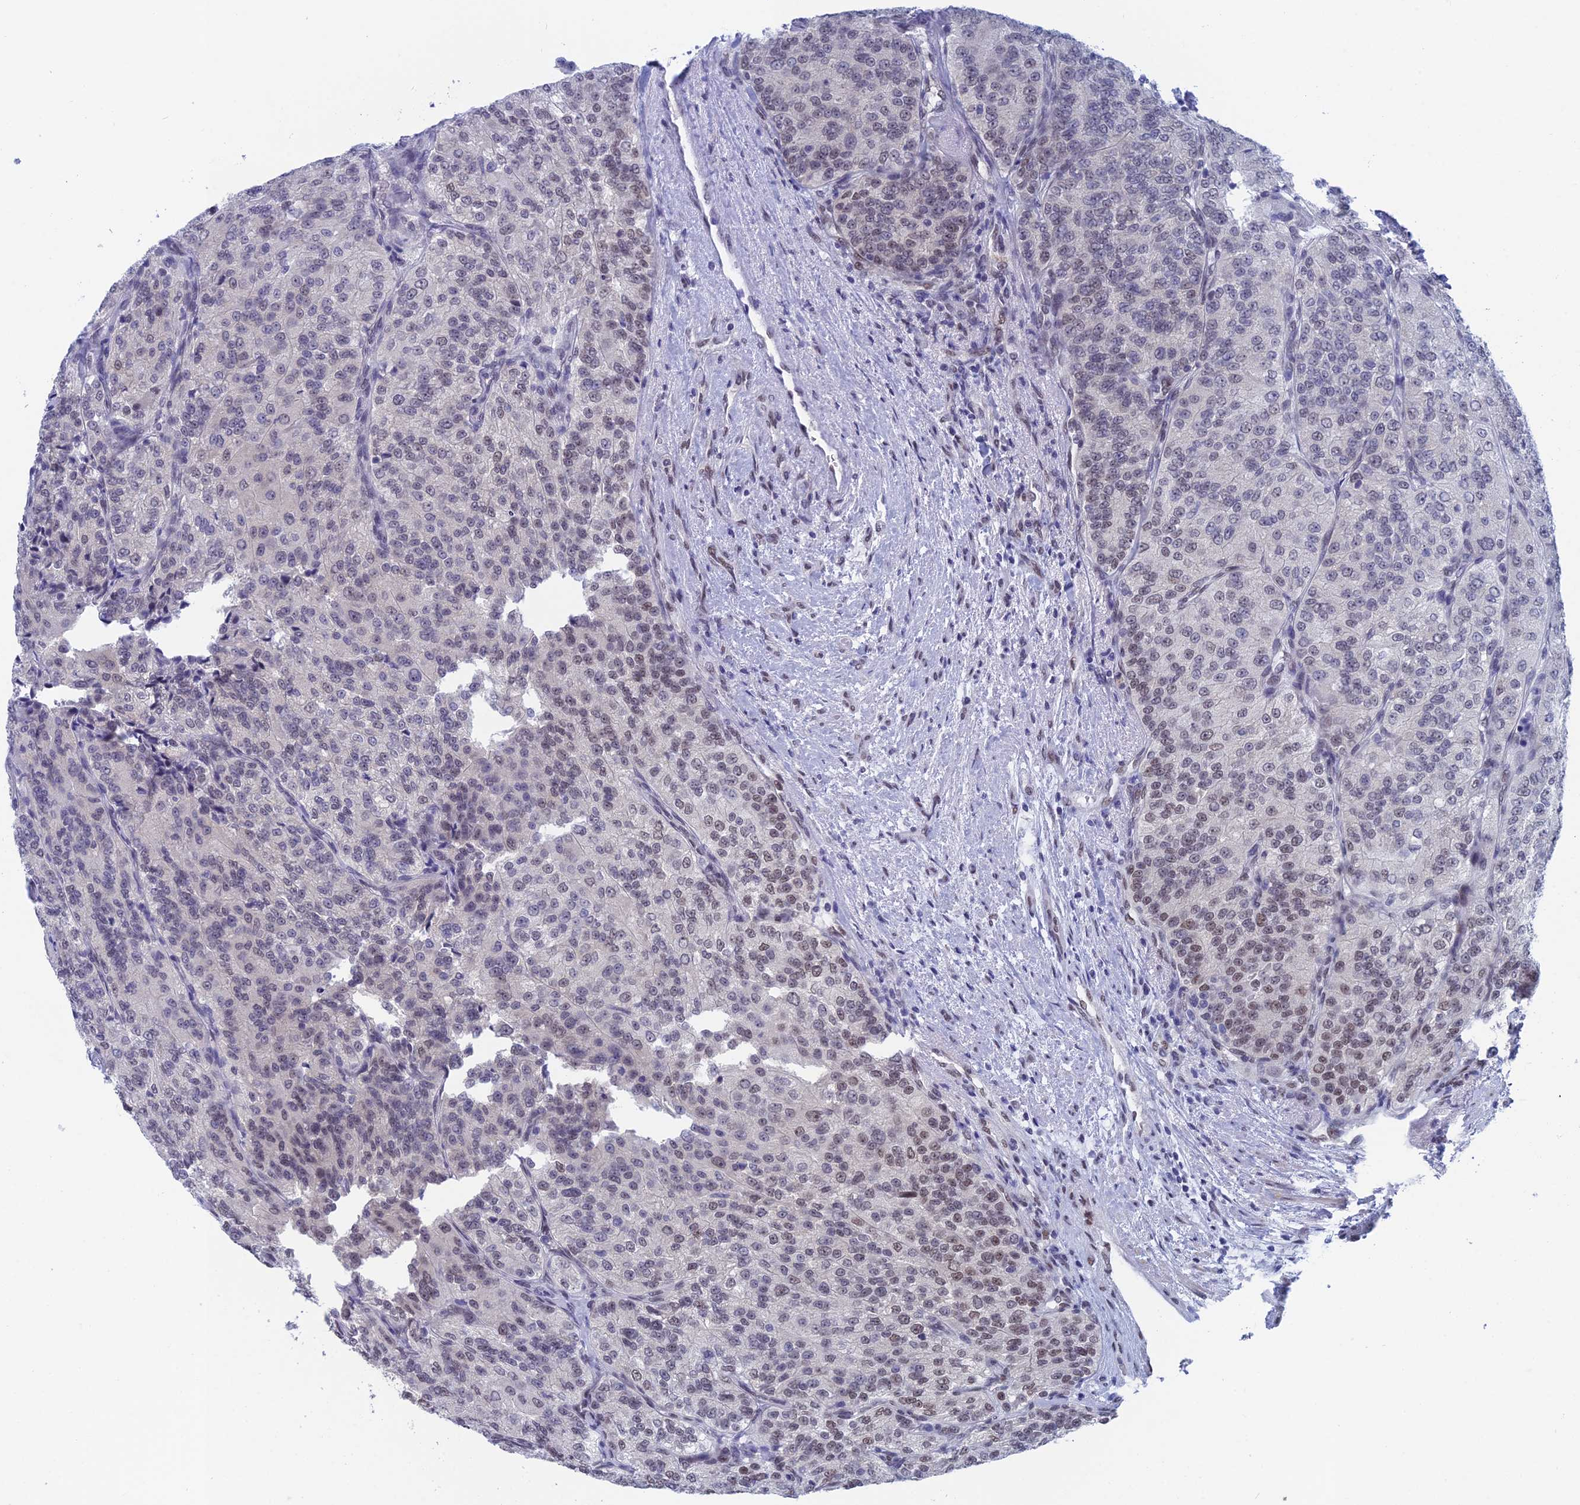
{"staining": {"intensity": "weak", "quantity": "25%-75%", "location": "nuclear"}, "tissue": "renal cancer", "cell_type": "Tumor cells", "image_type": "cancer", "snomed": [{"axis": "morphology", "description": "Adenocarcinoma, NOS"}, {"axis": "topography", "description": "Kidney"}], "caption": "Renal cancer stained with DAB immunohistochemistry (IHC) reveals low levels of weak nuclear positivity in about 25%-75% of tumor cells.", "gene": "NABP2", "patient": {"sex": "female", "age": 63}}